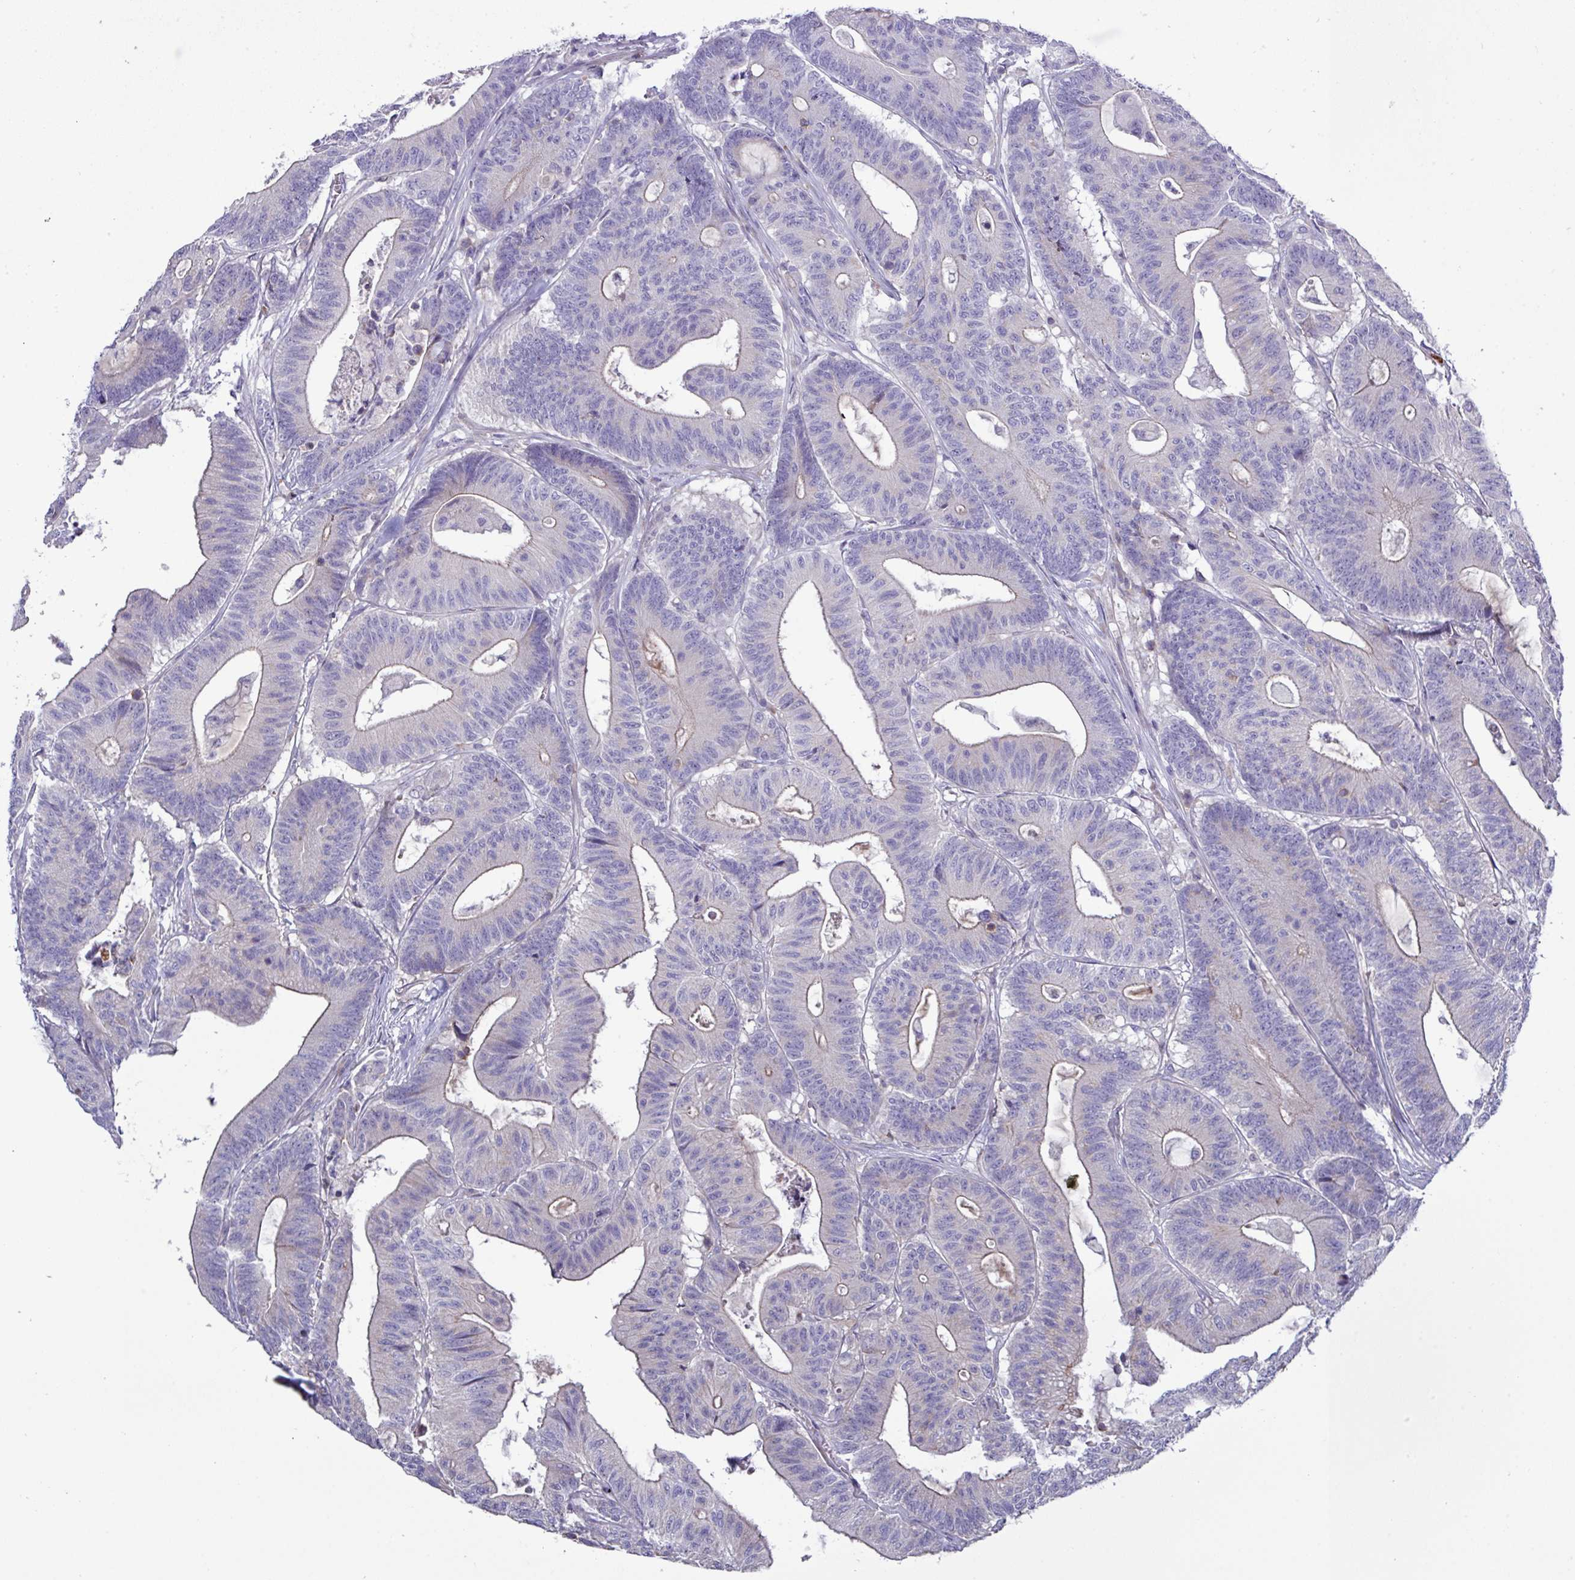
{"staining": {"intensity": "negative", "quantity": "none", "location": "none"}, "tissue": "colorectal cancer", "cell_type": "Tumor cells", "image_type": "cancer", "snomed": [{"axis": "morphology", "description": "Adenocarcinoma, NOS"}, {"axis": "topography", "description": "Colon"}], "caption": "IHC of human colorectal adenocarcinoma reveals no staining in tumor cells.", "gene": "TNFSF12", "patient": {"sex": "female", "age": 84}}